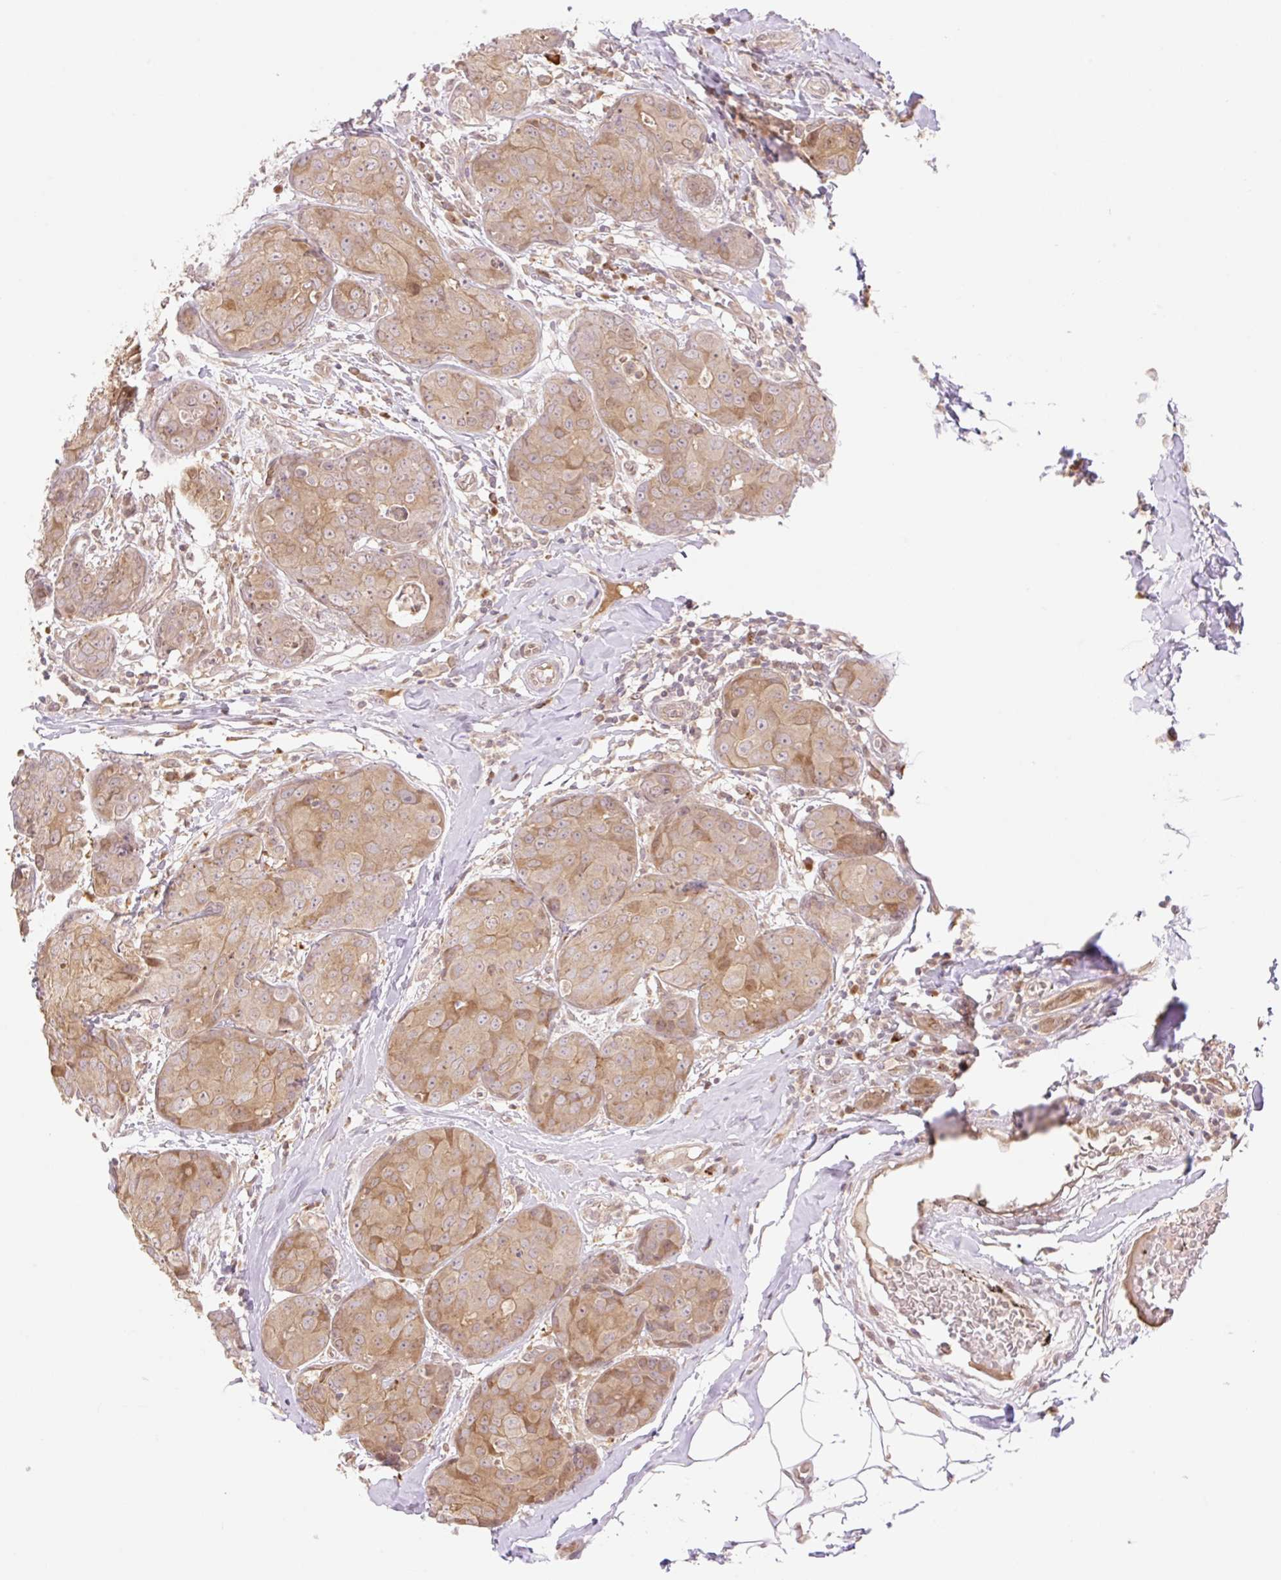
{"staining": {"intensity": "moderate", "quantity": ">75%", "location": "cytoplasmic/membranous,nuclear"}, "tissue": "breast cancer", "cell_type": "Tumor cells", "image_type": "cancer", "snomed": [{"axis": "morphology", "description": "Duct carcinoma"}, {"axis": "topography", "description": "Breast"}], "caption": "A brown stain labels moderate cytoplasmic/membranous and nuclear positivity of a protein in breast cancer (invasive ductal carcinoma) tumor cells.", "gene": "VPS25", "patient": {"sex": "female", "age": 43}}